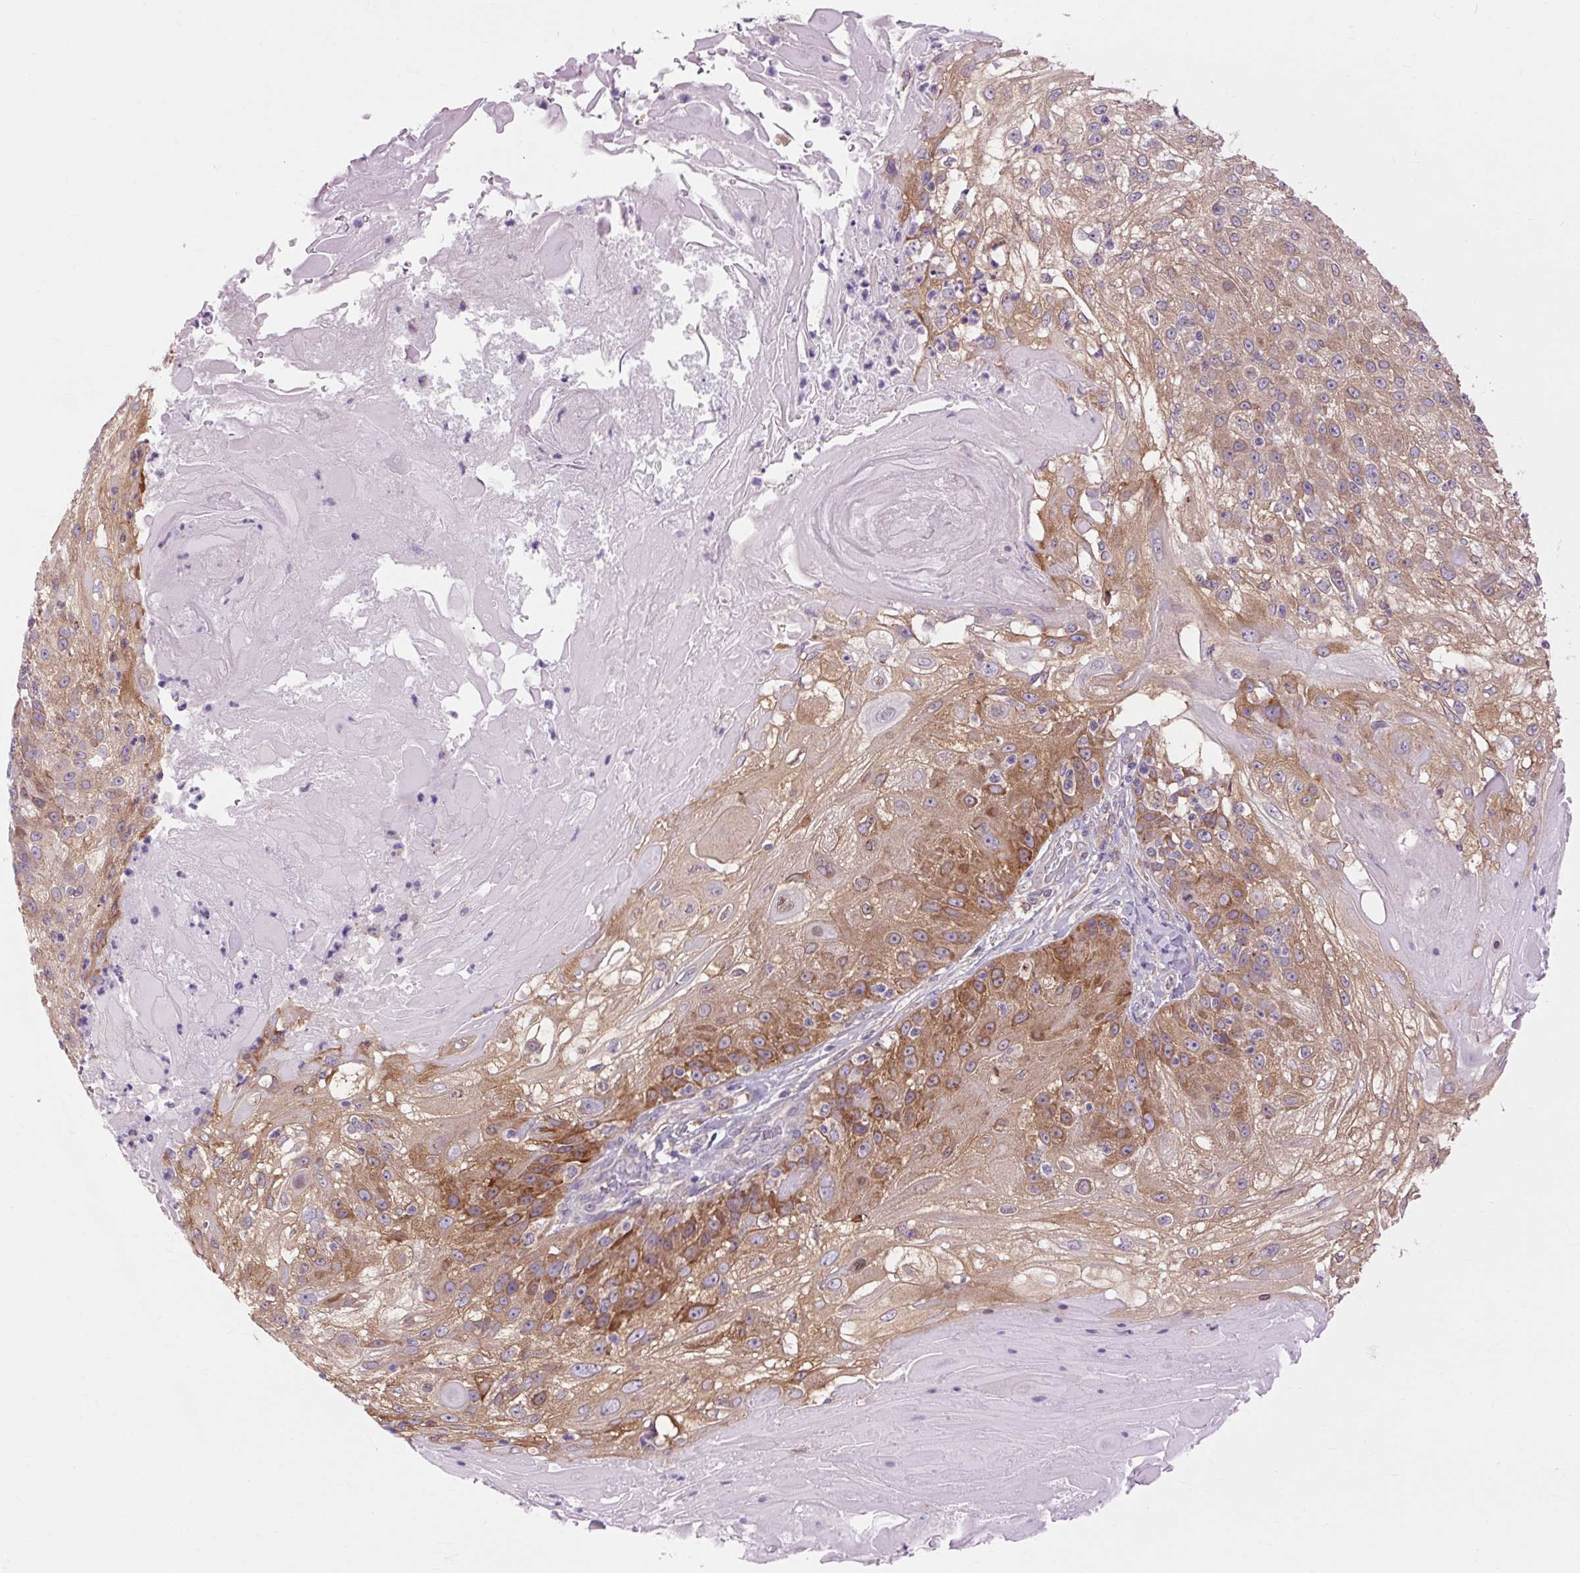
{"staining": {"intensity": "moderate", "quantity": "25%-75%", "location": "cytoplasmic/membranous"}, "tissue": "skin cancer", "cell_type": "Tumor cells", "image_type": "cancer", "snomed": [{"axis": "morphology", "description": "Normal tissue, NOS"}, {"axis": "morphology", "description": "Squamous cell carcinoma, NOS"}, {"axis": "topography", "description": "Skin"}], "caption": "This image displays skin cancer (squamous cell carcinoma) stained with immunohistochemistry to label a protein in brown. The cytoplasmic/membranous of tumor cells show moderate positivity for the protein. Nuclei are counter-stained blue.", "gene": "SOWAHC", "patient": {"sex": "female", "age": 83}}